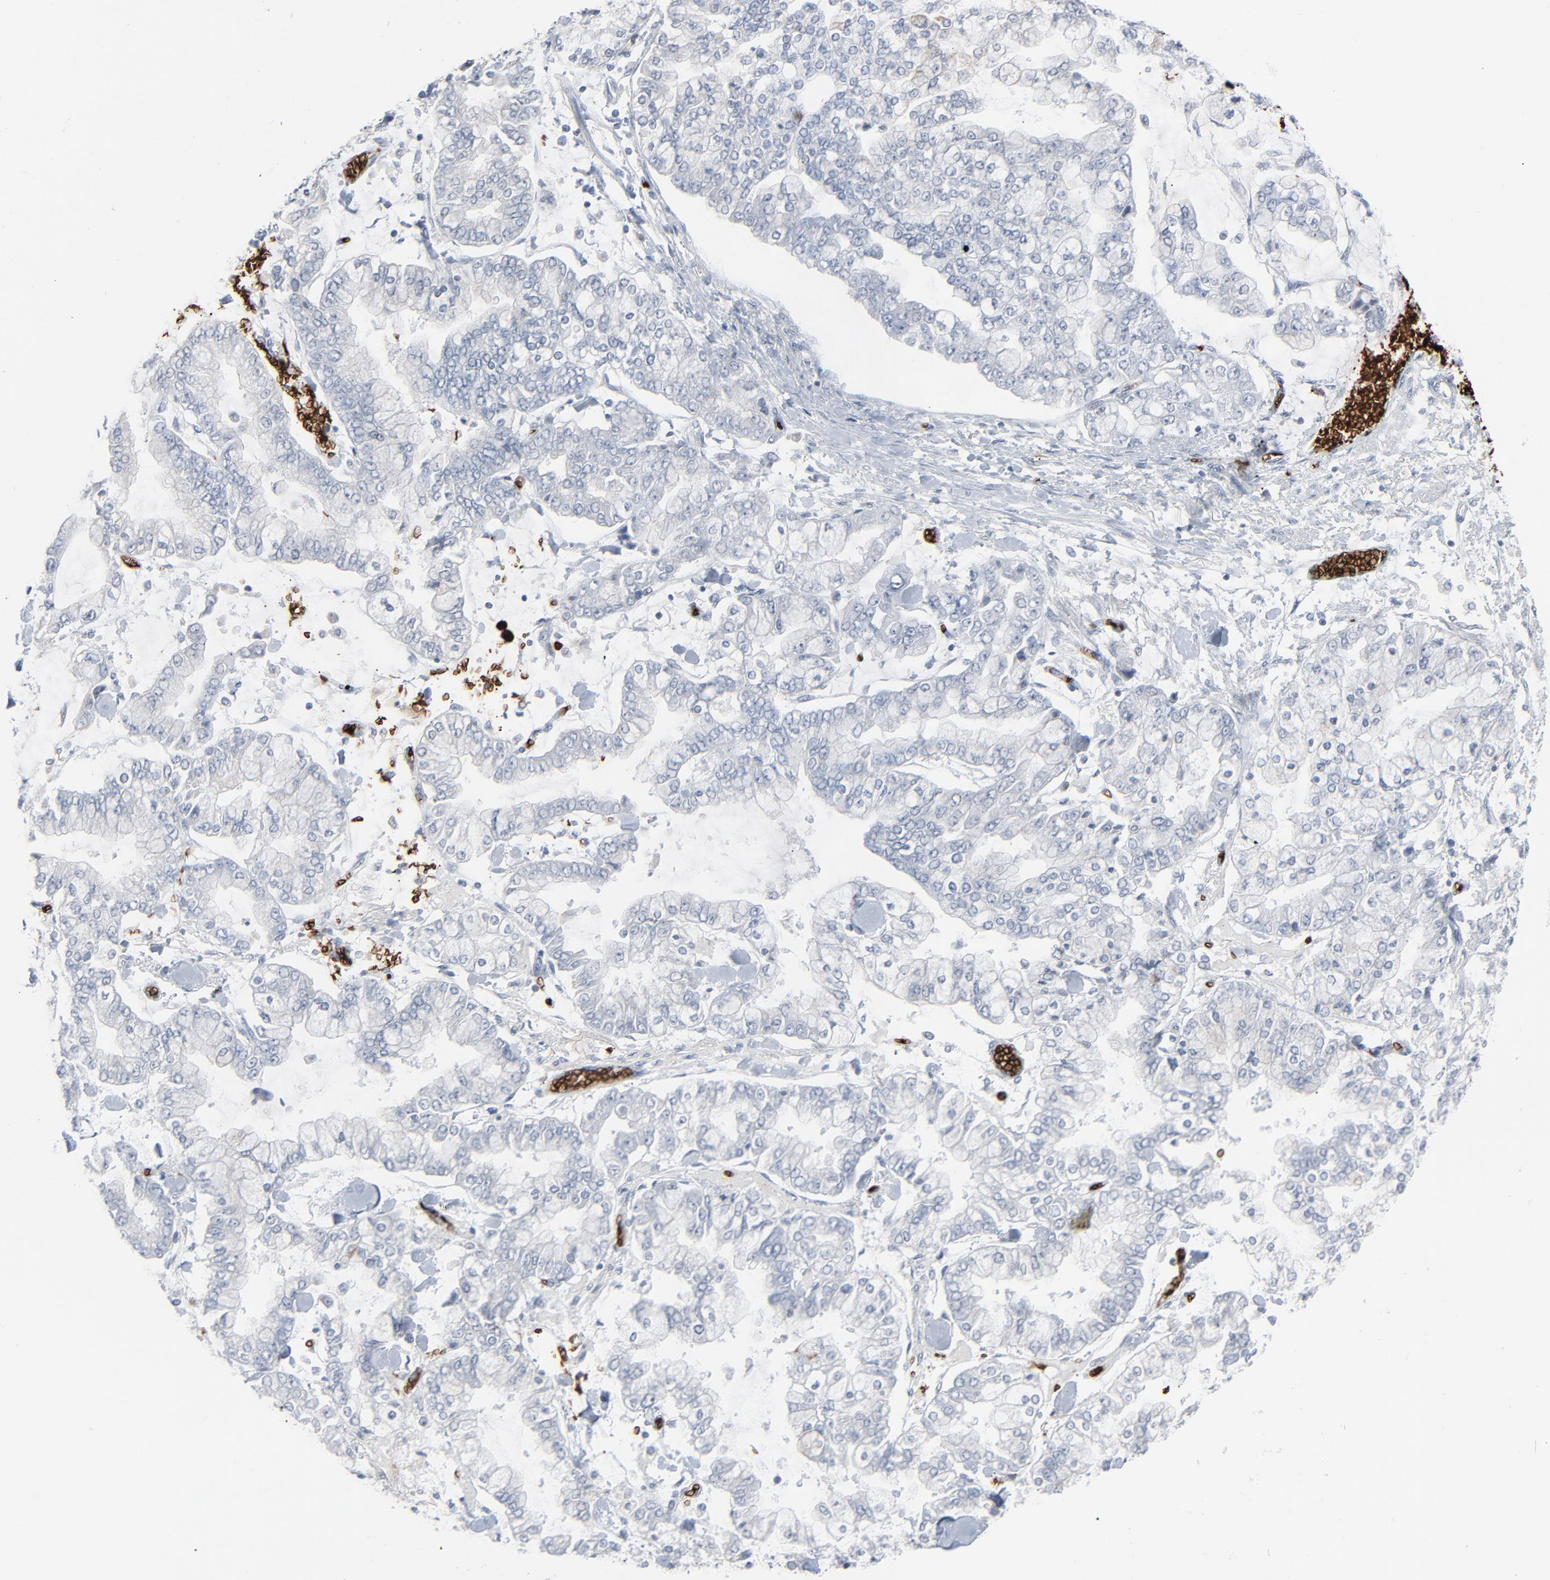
{"staining": {"intensity": "negative", "quantity": "none", "location": "none"}, "tissue": "stomach cancer", "cell_type": "Tumor cells", "image_type": "cancer", "snomed": [{"axis": "morphology", "description": "Normal tissue, NOS"}, {"axis": "morphology", "description": "Adenocarcinoma, NOS"}, {"axis": "topography", "description": "Stomach, upper"}, {"axis": "topography", "description": "Stomach"}], "caption": "This is a histopathology image of IHC staining of stomach adenocarcinoma, which shows no staining in tumor cells. (DAB IHC visualized using brightfield microscopy, high magnification).", "gene": "SAGE1", "patient": {"sex": "male", "age": 76}}